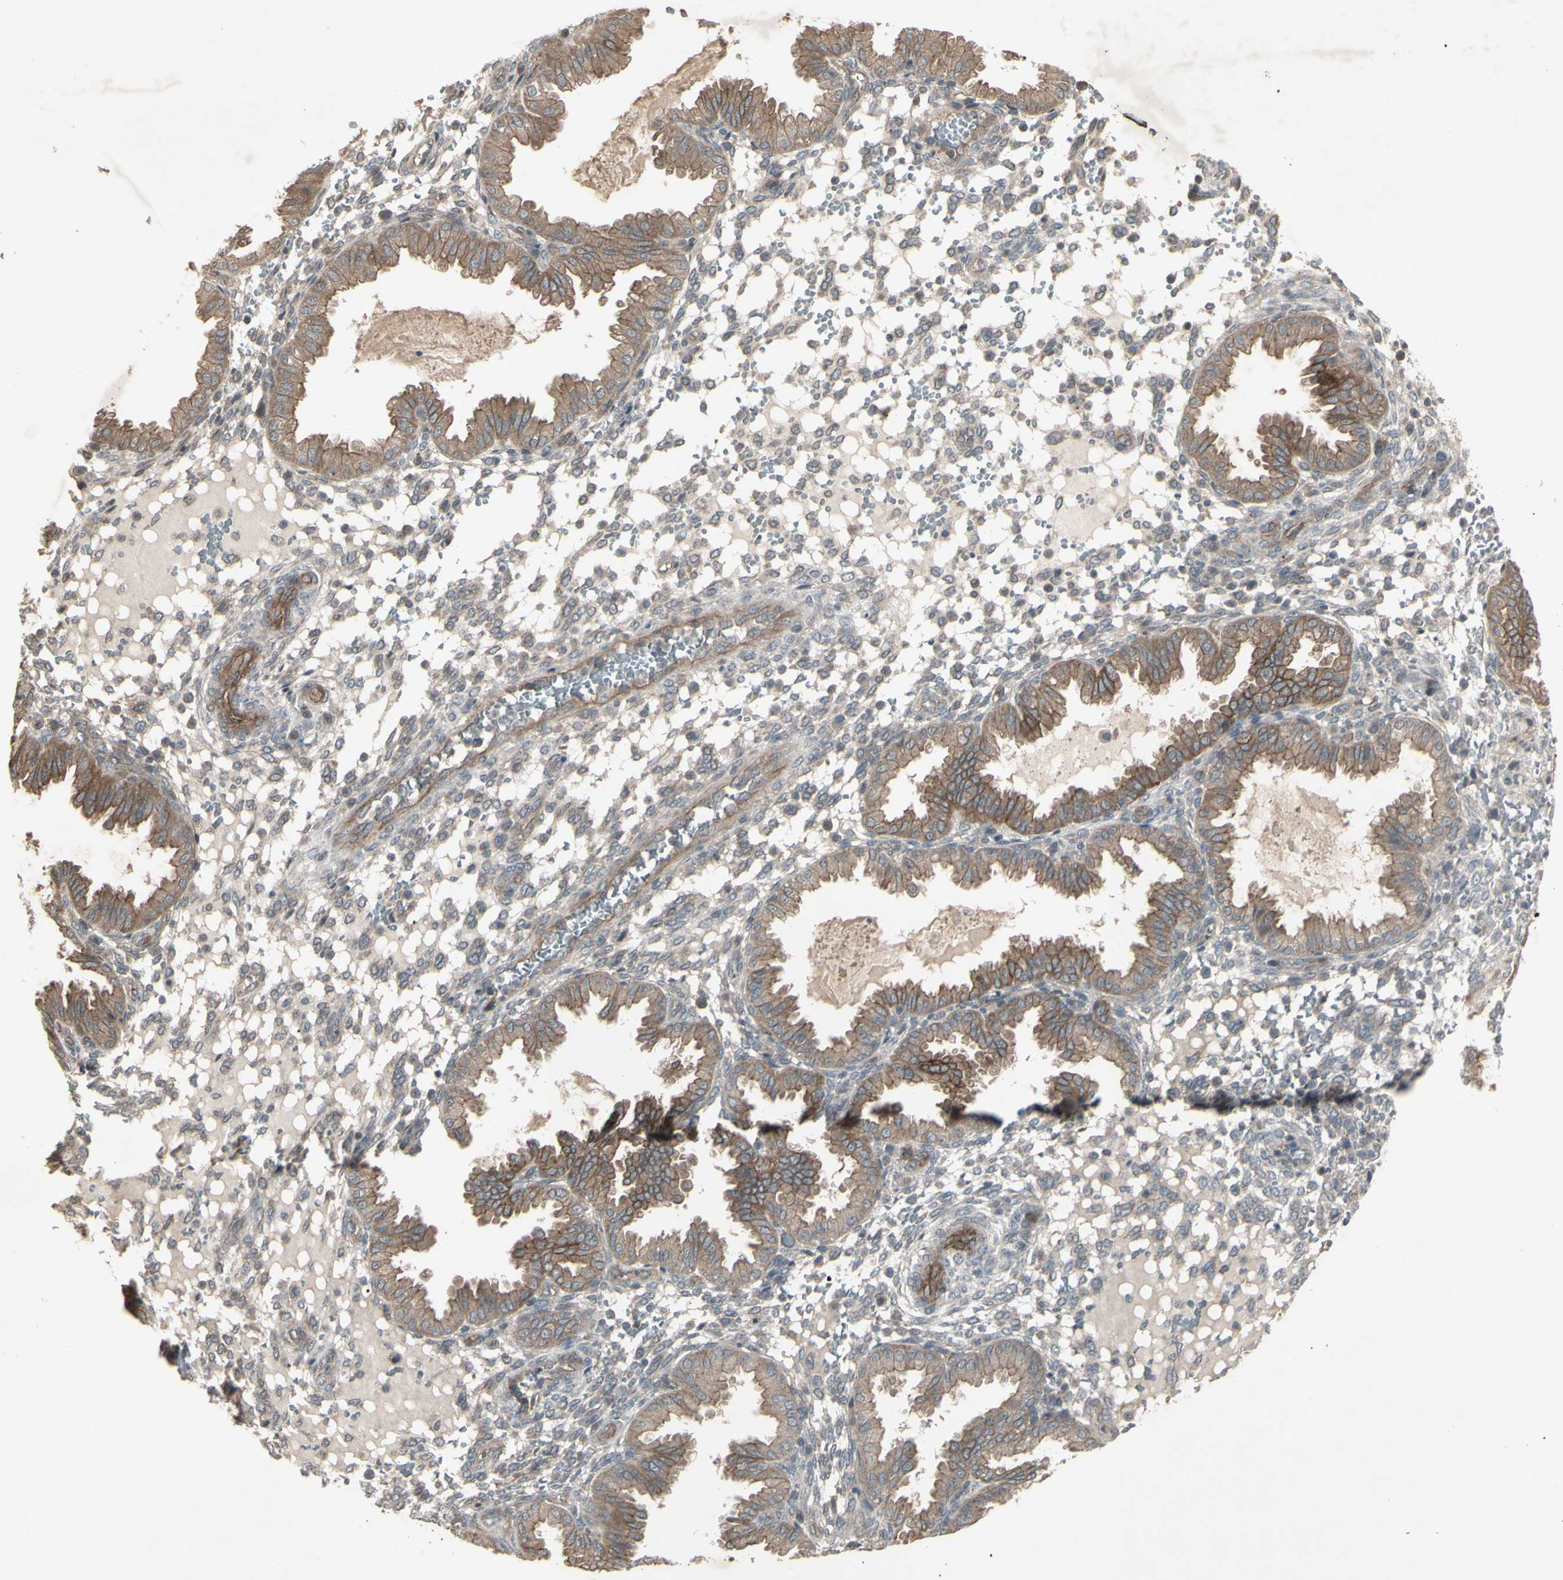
{"staining": {"intensity": "weak", "quantity": "25%-75%", "location": "cytoplasmic/membranous"}, "tissue": "endometrium", "cell_type": "Cells in endometrial stroma", "image_type": "normal", "snomed": [{"axis": "morphology", "description": "Normal tissue, NOS"}, {"axis": "topography", "description": "Endometrium"}], "caption": "This photomicrograph displays immunohistochemistry (IHC) staining of normal human endometrium, with low weak cytoplasmic/membranous staining in about 25%-75% of cells in endometrial stroma.", "gene": "JAG1", "patient": {"sex": "female", "age": 33}}